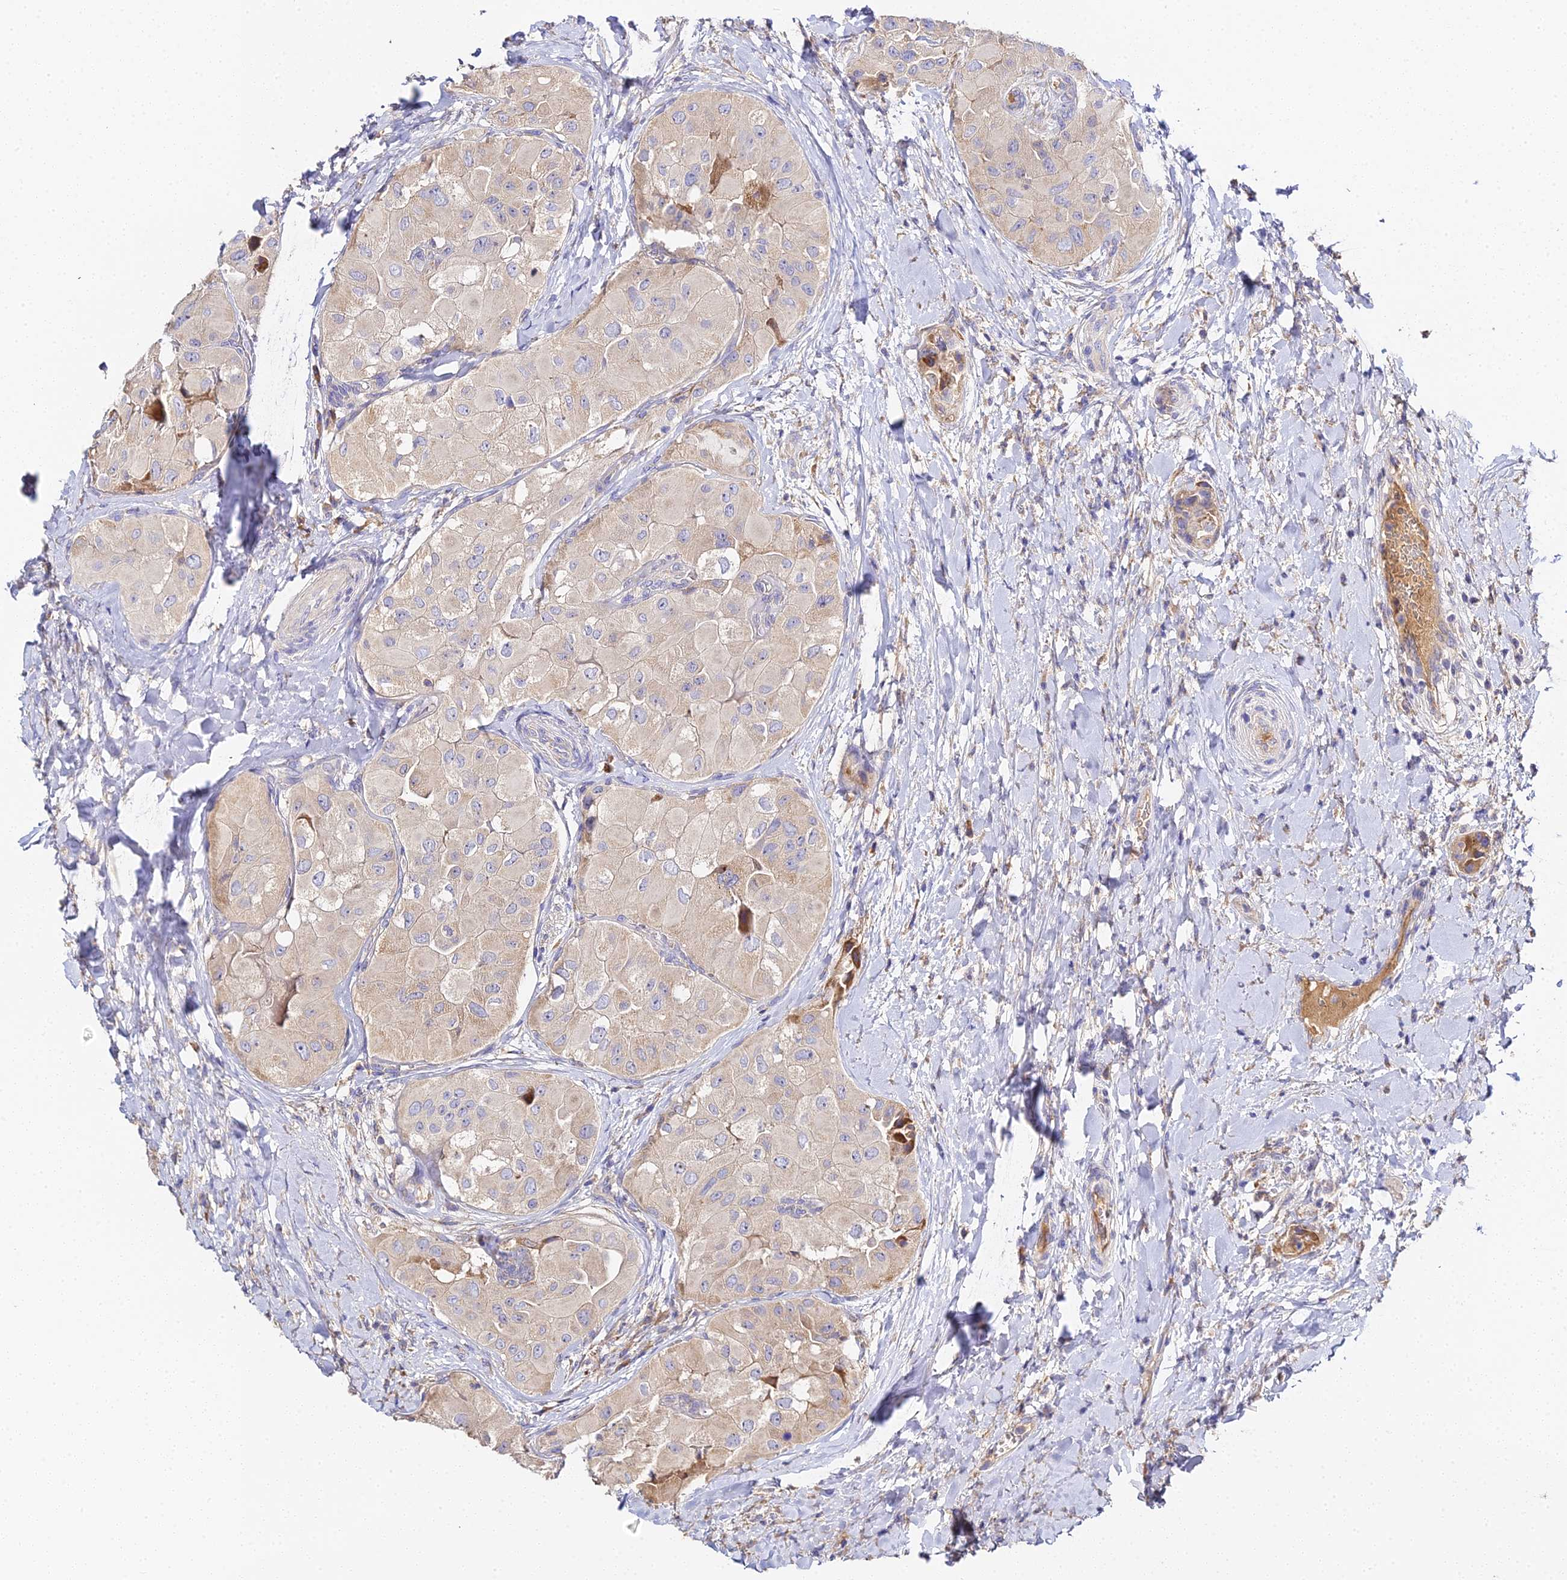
{"staining": {"intensity": "weak", "quantity": ">75%", "location": "cytoplasmic/membranous"}, "tissue": "thyroid cancer", "cell_type": "Tumor cells", "image_type": "cancer", "snomed": [{"axis": "morphology", "description": "Normal tissue, NOS"}, {"axis": "morphology", "description": "Papillary adenocarcinoma, NOS"}, {"axis": "topography", "description": "Thyroid gland"}], "caption": "Thyroid papillary adenocarcinoma stained for a protein (brown) shows weak cytoplasmic/membranous positive staining in about >75% of tumor cells.", "gene": "SCX", "patient": {"sex": "female", "age": 59}}